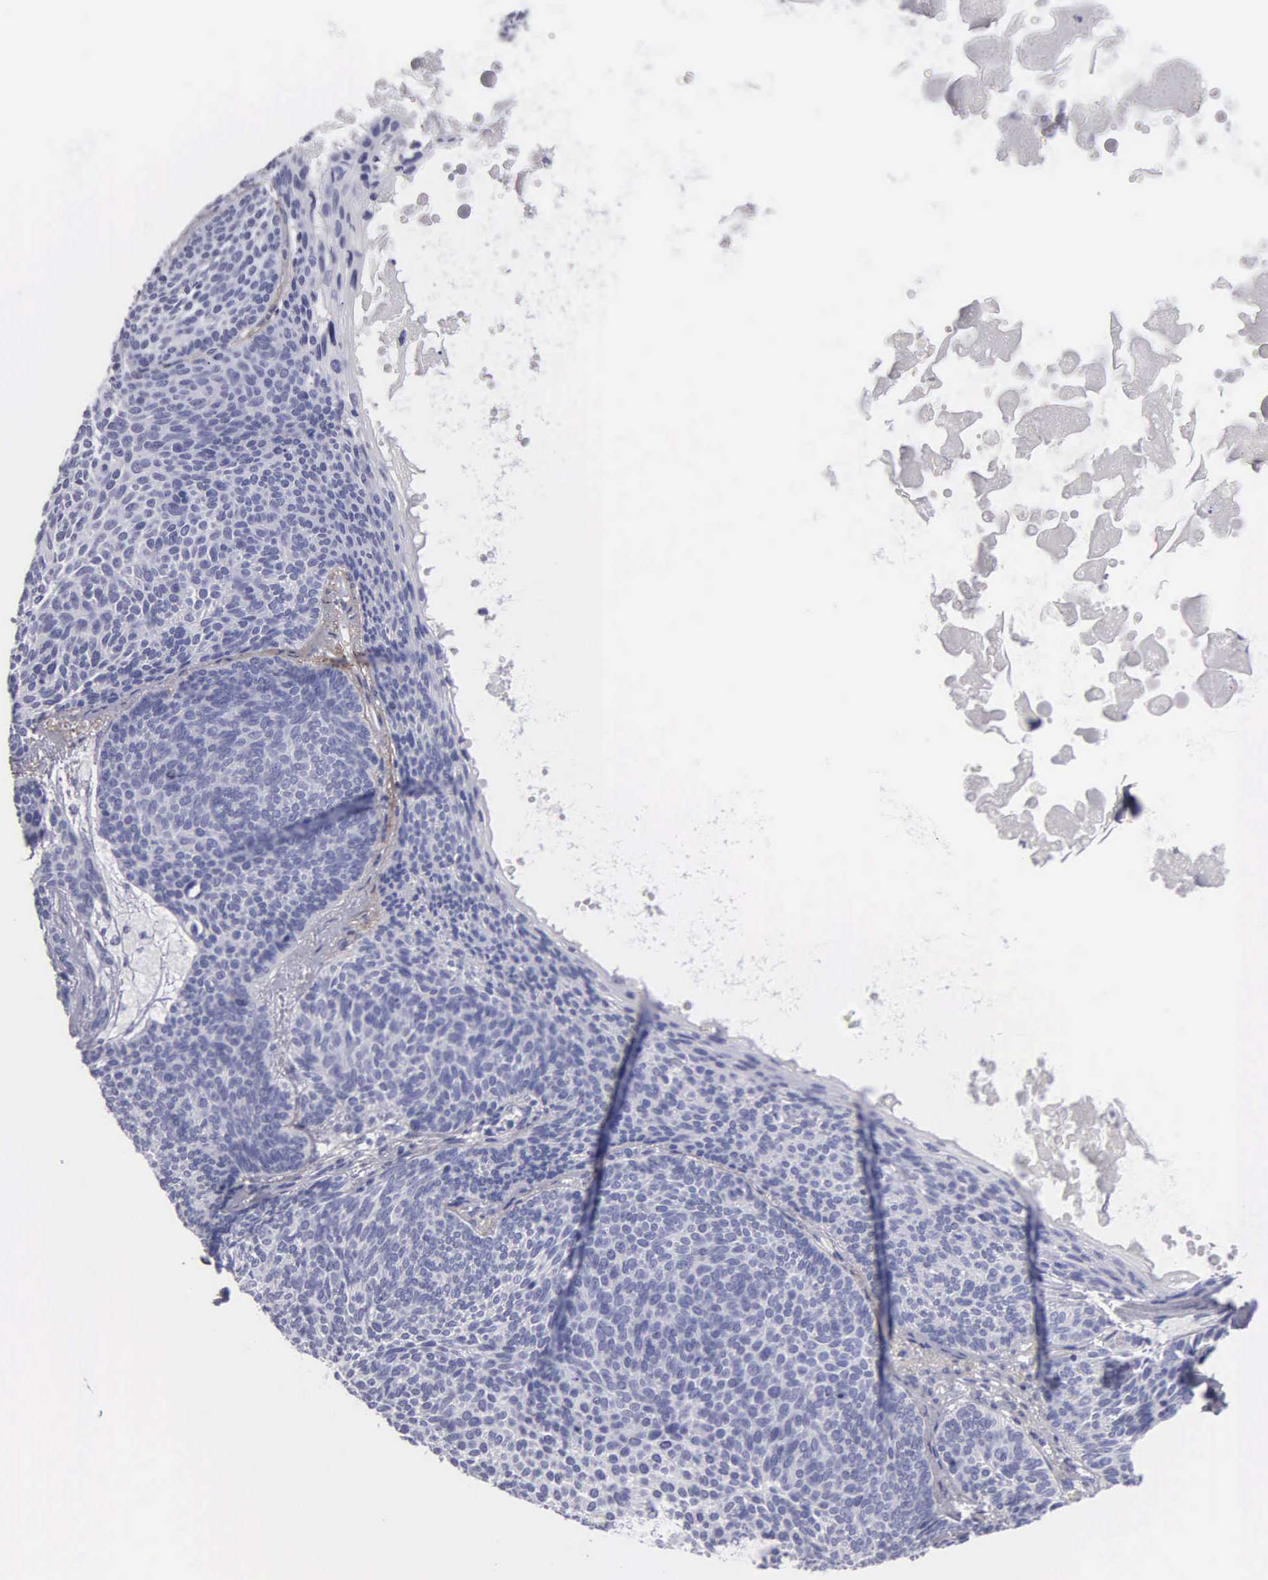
{"staining": {"intensity": "negative", "quantity": "none", "location": "none"}, "tissue": "skin cancer", "cell_type": "Tumor cells", "image_type": "cancer", "snomed": [{"axis": "morphology", "description": "Basal cell carcinoma"}, {"axis": "topography", "description": "Skin"}], "caption": "A high-resolution micrograph shows immunohistochemistry staining of skin cancer (basal cell carcinoma), which demonstrates no significant positivity in tumor cells.", "gene": "FBLN5", "patient": {"sex": "male", "age": 84}}